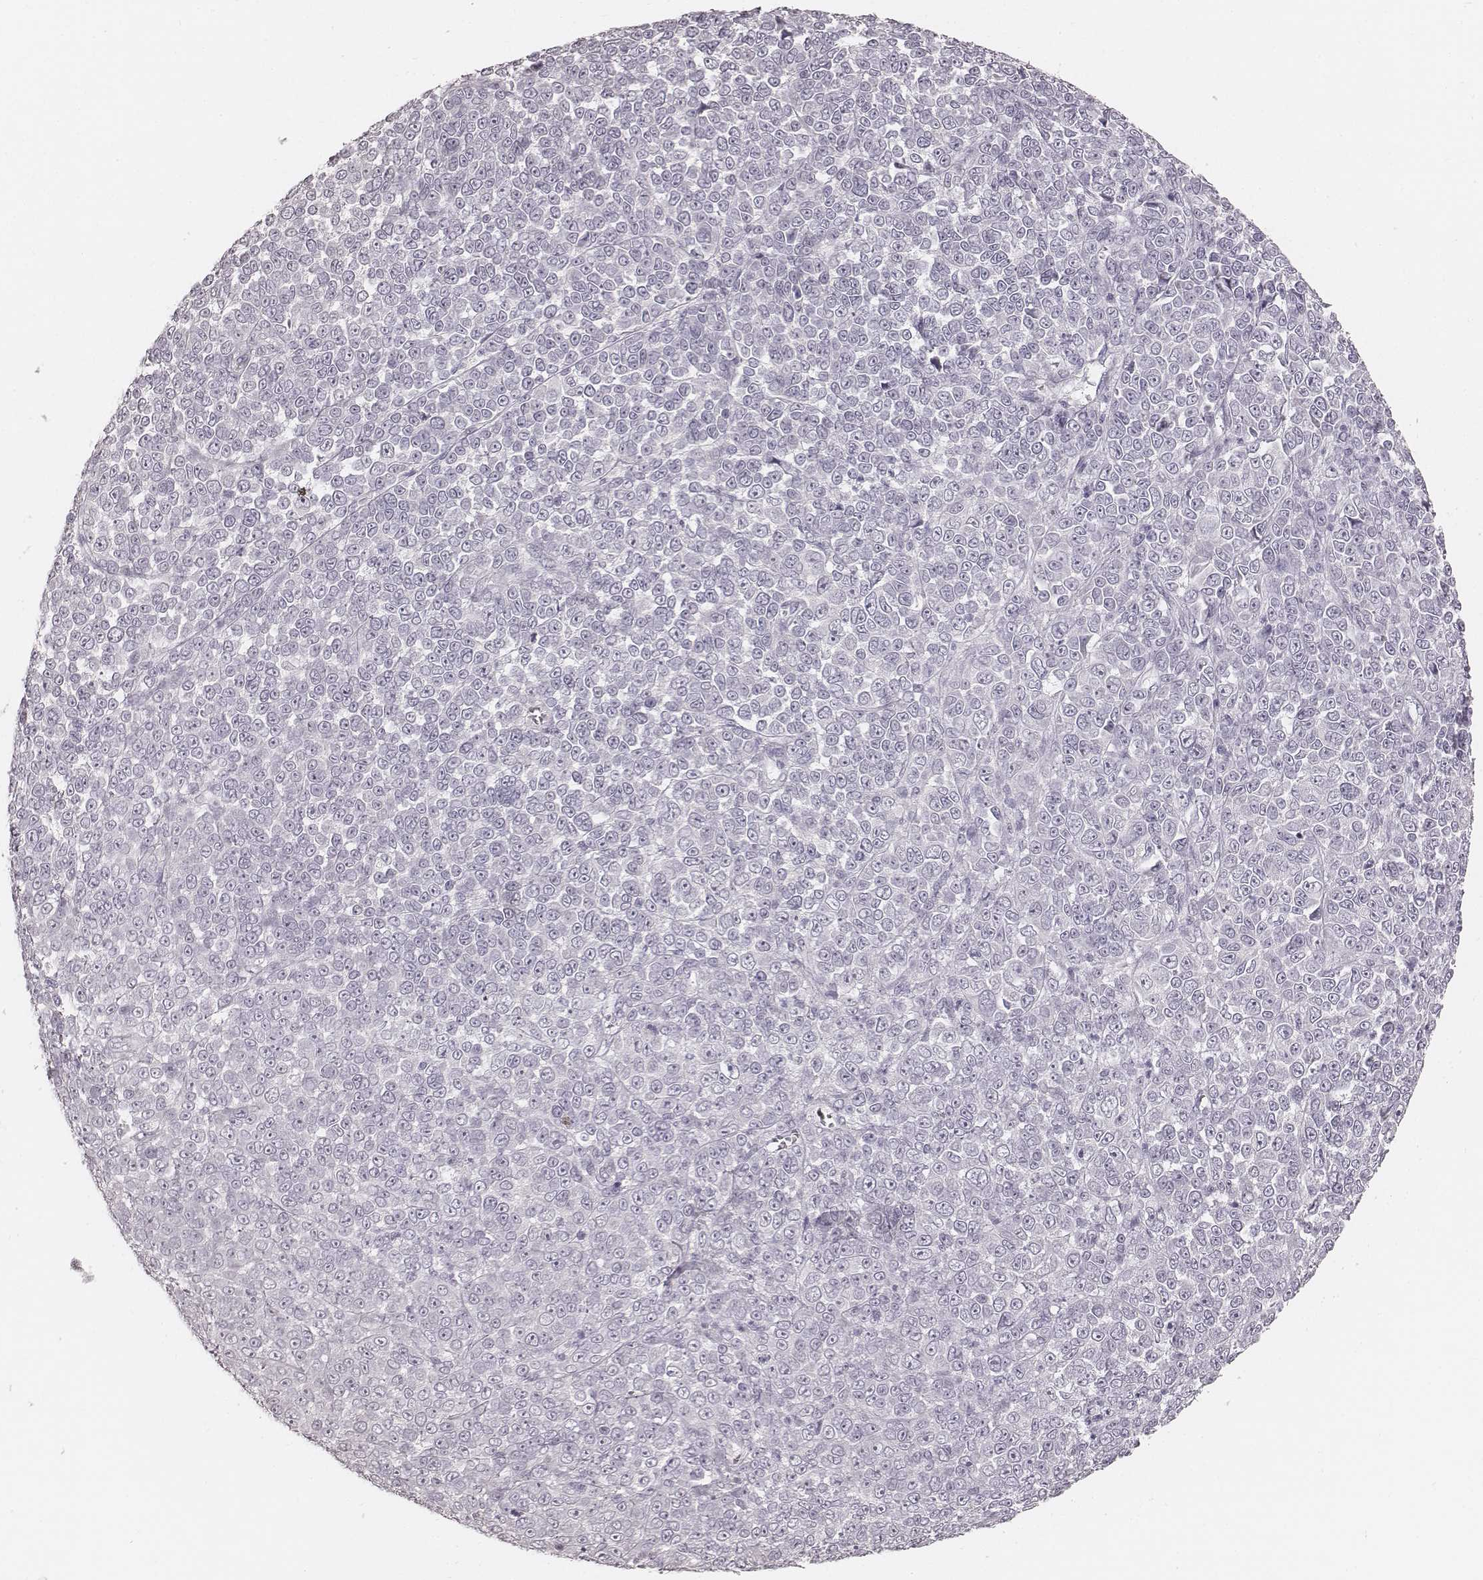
{"staining": {"intensity": "negative", "quantity": "none", "location": "none"}, "tissue": "melanoma", "cell_type": "Tumor cells", "image_type": "cancer", "snomed": [{"axis": "morphology", "description": "Malignant melanoma, NOS"}, {"axis": "topography", "description": "Skin"}], "caption": "A photomicrograph of melanoma stained for a protein exhibits no brown staining in tumor cells.", "gene": "KRT26", "patient": {"sex": "female", "age": 95}}